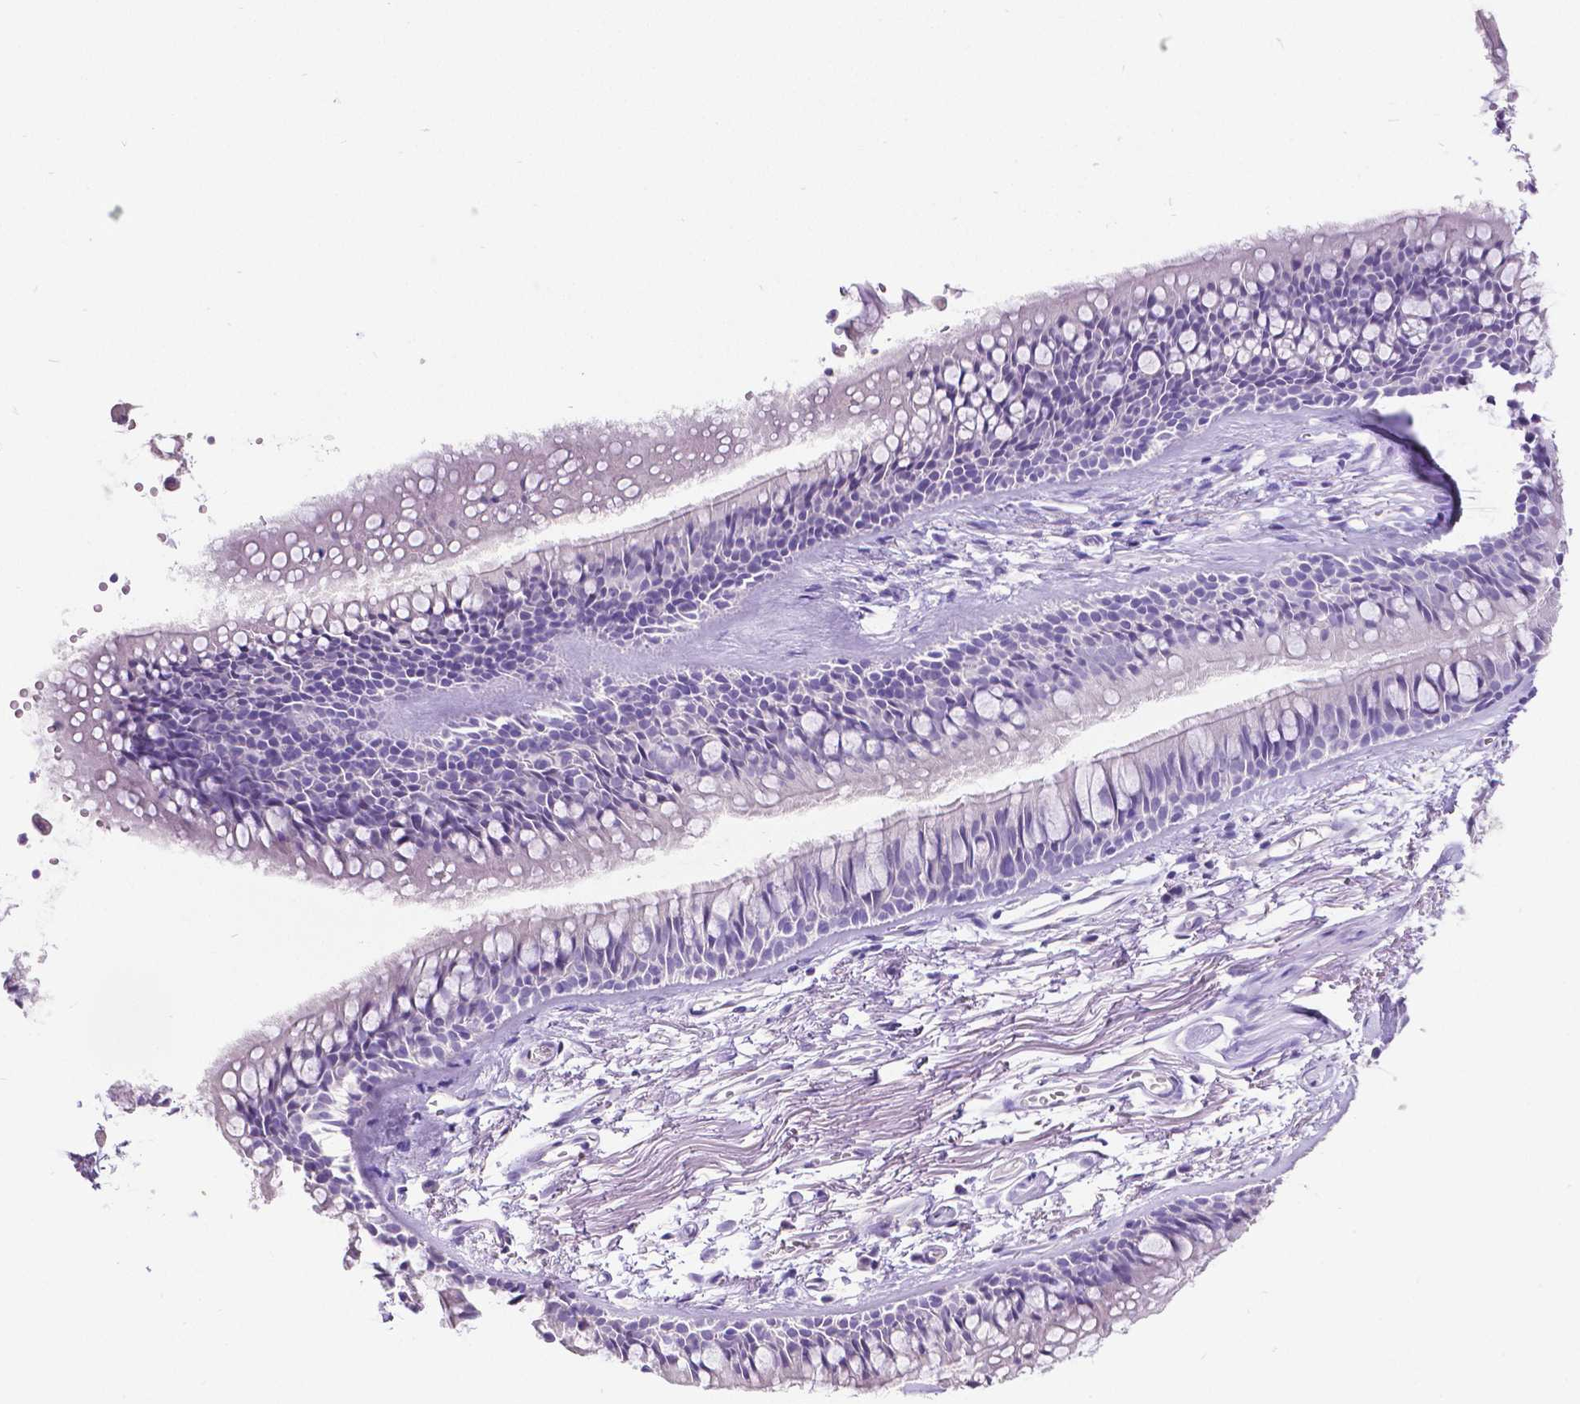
{"staining": {"intensity": "negative", "quantity": "none", "location": "none"}, "tissue": "soft tissue", "cell_type": "Fibroblasts", "image_type": "normal", "snomed": [{"axis": "morphology", "description": "Normal tissue, NOS"}, {"axis": "topography", "description": "Cartilage tissue"}, {"axis": "topography", "description": "Bronchus"}], "caption": "Immunohistochemistry (IHC) photomicrograph of benign soft tissue: human soft tissue stained with DAB displays no significant protein expression in fibroblasts.", "gene": "SATB2", "patient": {"sex": "female", "age": 79}}